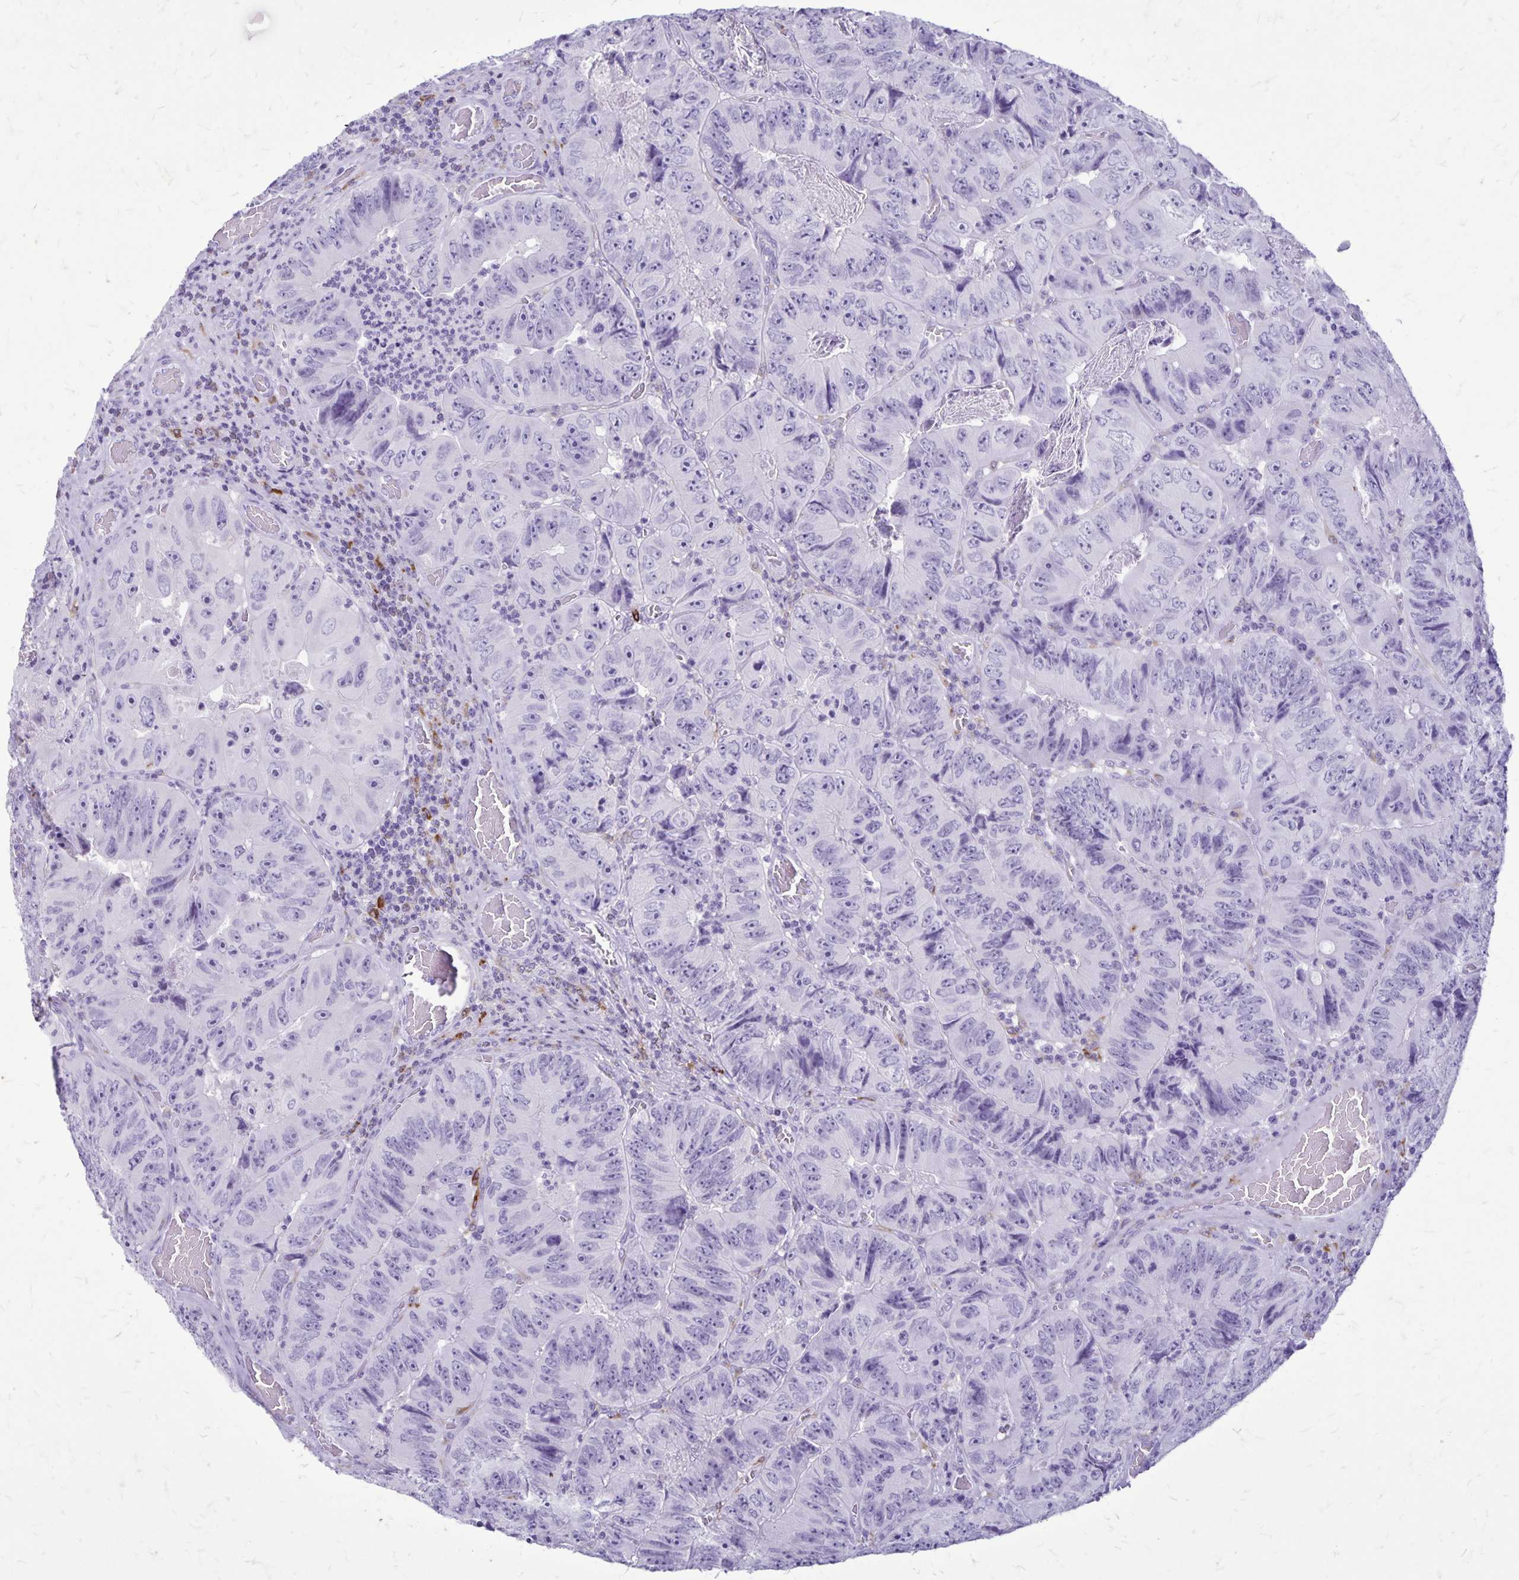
{"staining": {"intensity": "negative", "quantity": "none", "location": "none"}, "tissue": "colorectal cancer", "cell_type": "Tumor cells", "image_type": "cancer", "snomed": [{"axis": "morphology", "description": "Adenocarcinoma, NOS"}, {"axis": "topography", "description": "Colon"}], "caption": "The photomicrograph exhibits no significant positivity in tumor cells of colorectal adenocarcinoma.", "gene": "RTN1", "patient": {"sex": "female", "age": 84}}